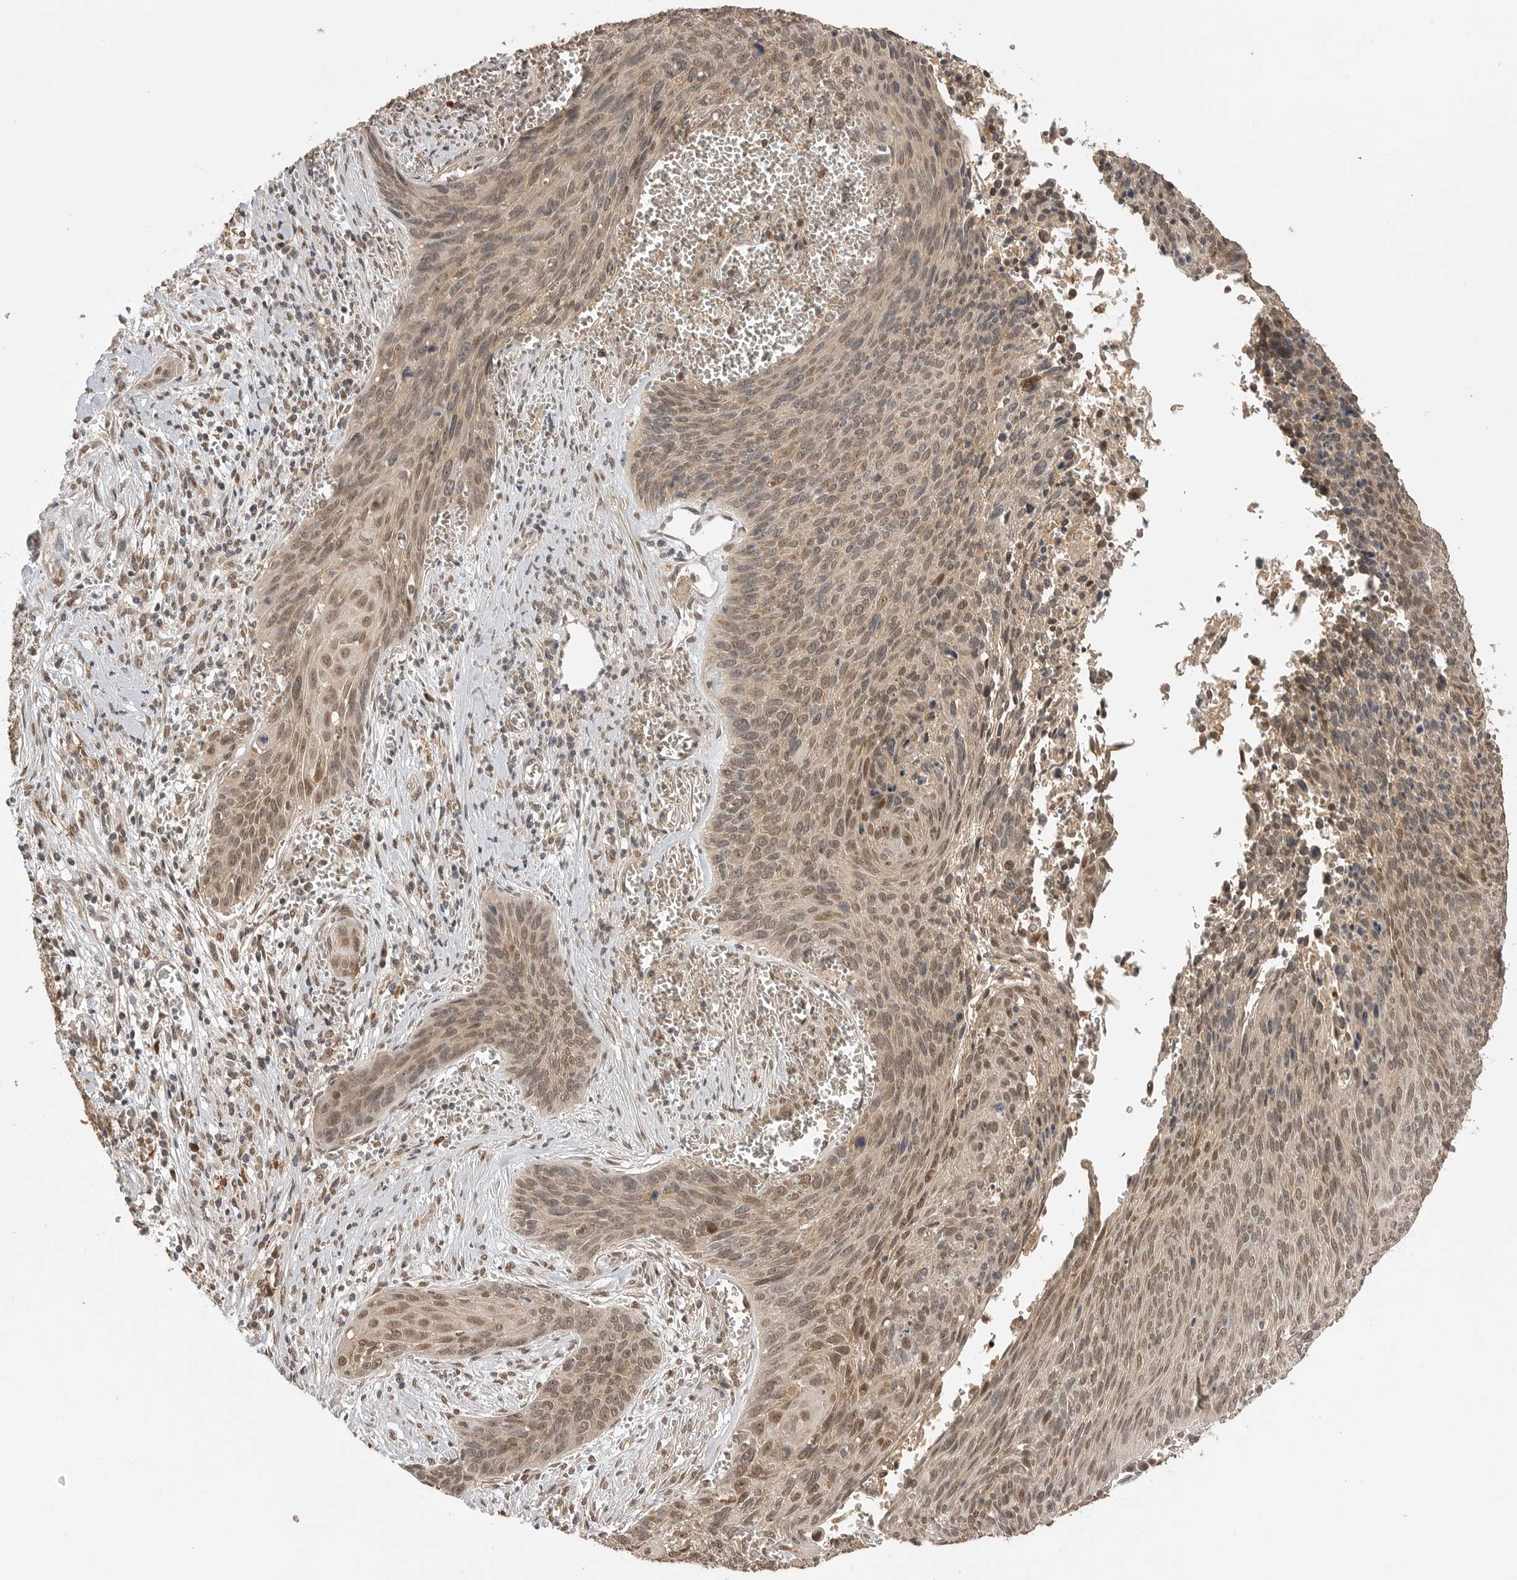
{"staining": {"intensity": "moderate", "quantity": ">75%", "location": "nuclear"}, "tissue": "cervical cancer", "cell_type": "Tumor cells", "image_type": "cancer", "snomed": [{"axis": "morphology", "description": "Squamous cell carcinoma, NOS"}, {"axis": "topography", "description": "Cervix"}], "caption": "This micrograph demonstrates IHC staining of squamous cell carcinoma (cervical), with medium moderate nuclear staining in about >75% of tumor cells.", "gene": "ASPSCR1", "patient": {"sex": "female", "age": 55}}